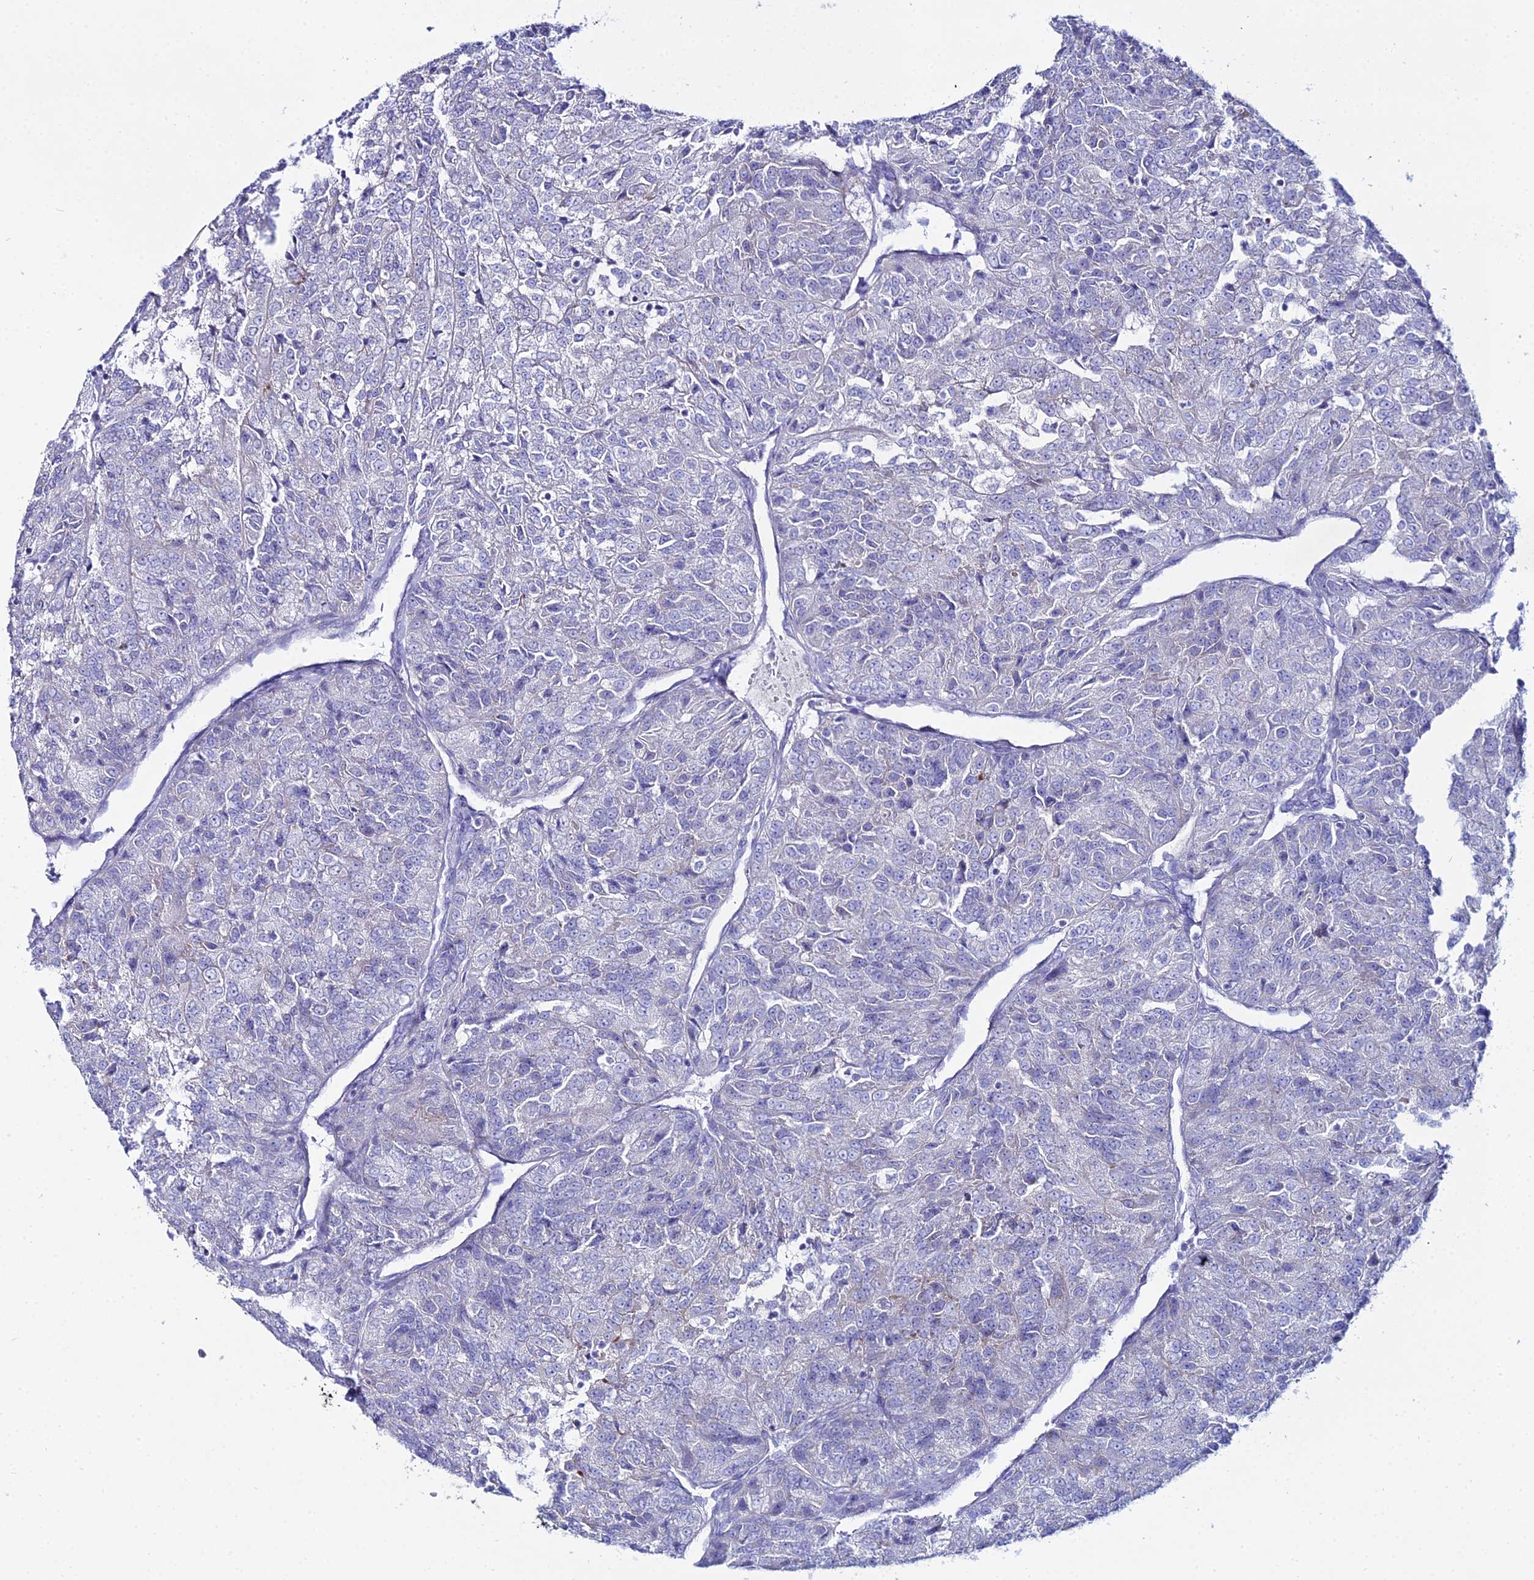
{"staining": {"intensity": "negative", "quantity": "none", "location": "none"}, "tissue": "renal cancer", "cell_type": "Tumor cells", "image_type": "cancer", "snomed": [{"axis": "morphology", "description": "Adenocarcinoma, NOS"}, {"axis": "topography", "description": "Kidney"}], "caption": "Renal adenocarcinoma was stained to show a protein in brown. There is no significant expression in tumor cells.", "gene": "DHX34", "patient": {"sex": "female", "age": 63}}